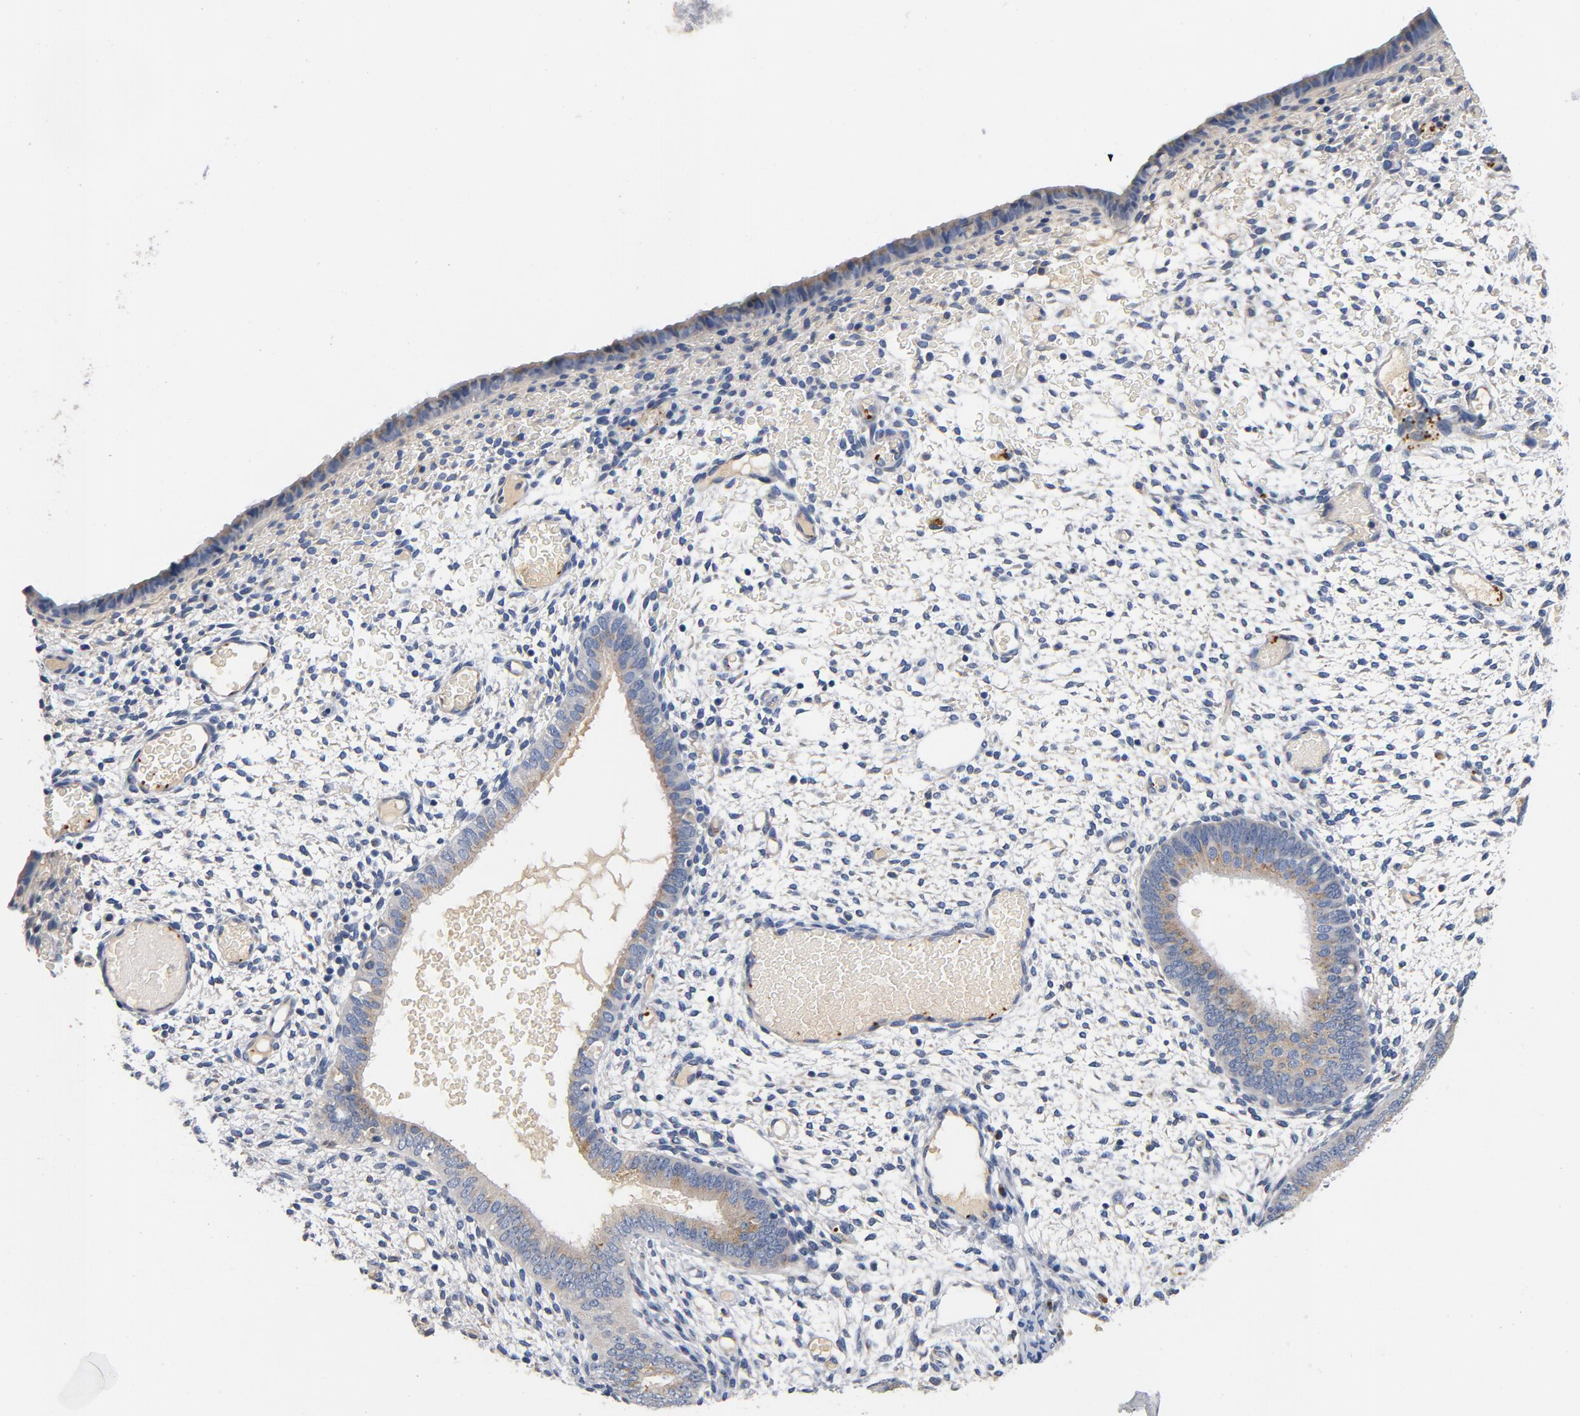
{"staining": {"intensity": "negative", "quantity": "none", "location": "none"}, "tissue": "endometrium", "cell_type": "Cells in endometrial stroma", "image_type": "normal", "snomed": [{"axis": "morphology", "description": "Normal tissue, NOS"}, {"axis": "topography", "description": "Endometrium"}], "caption": "IHC micrograph of benign endometrium: endometrium stained with DAB demonstrates no significant protein staining in cells in endometrial stroma.", "gene": "LMAN2", "patient": {"sex": "female", "age": 42}}